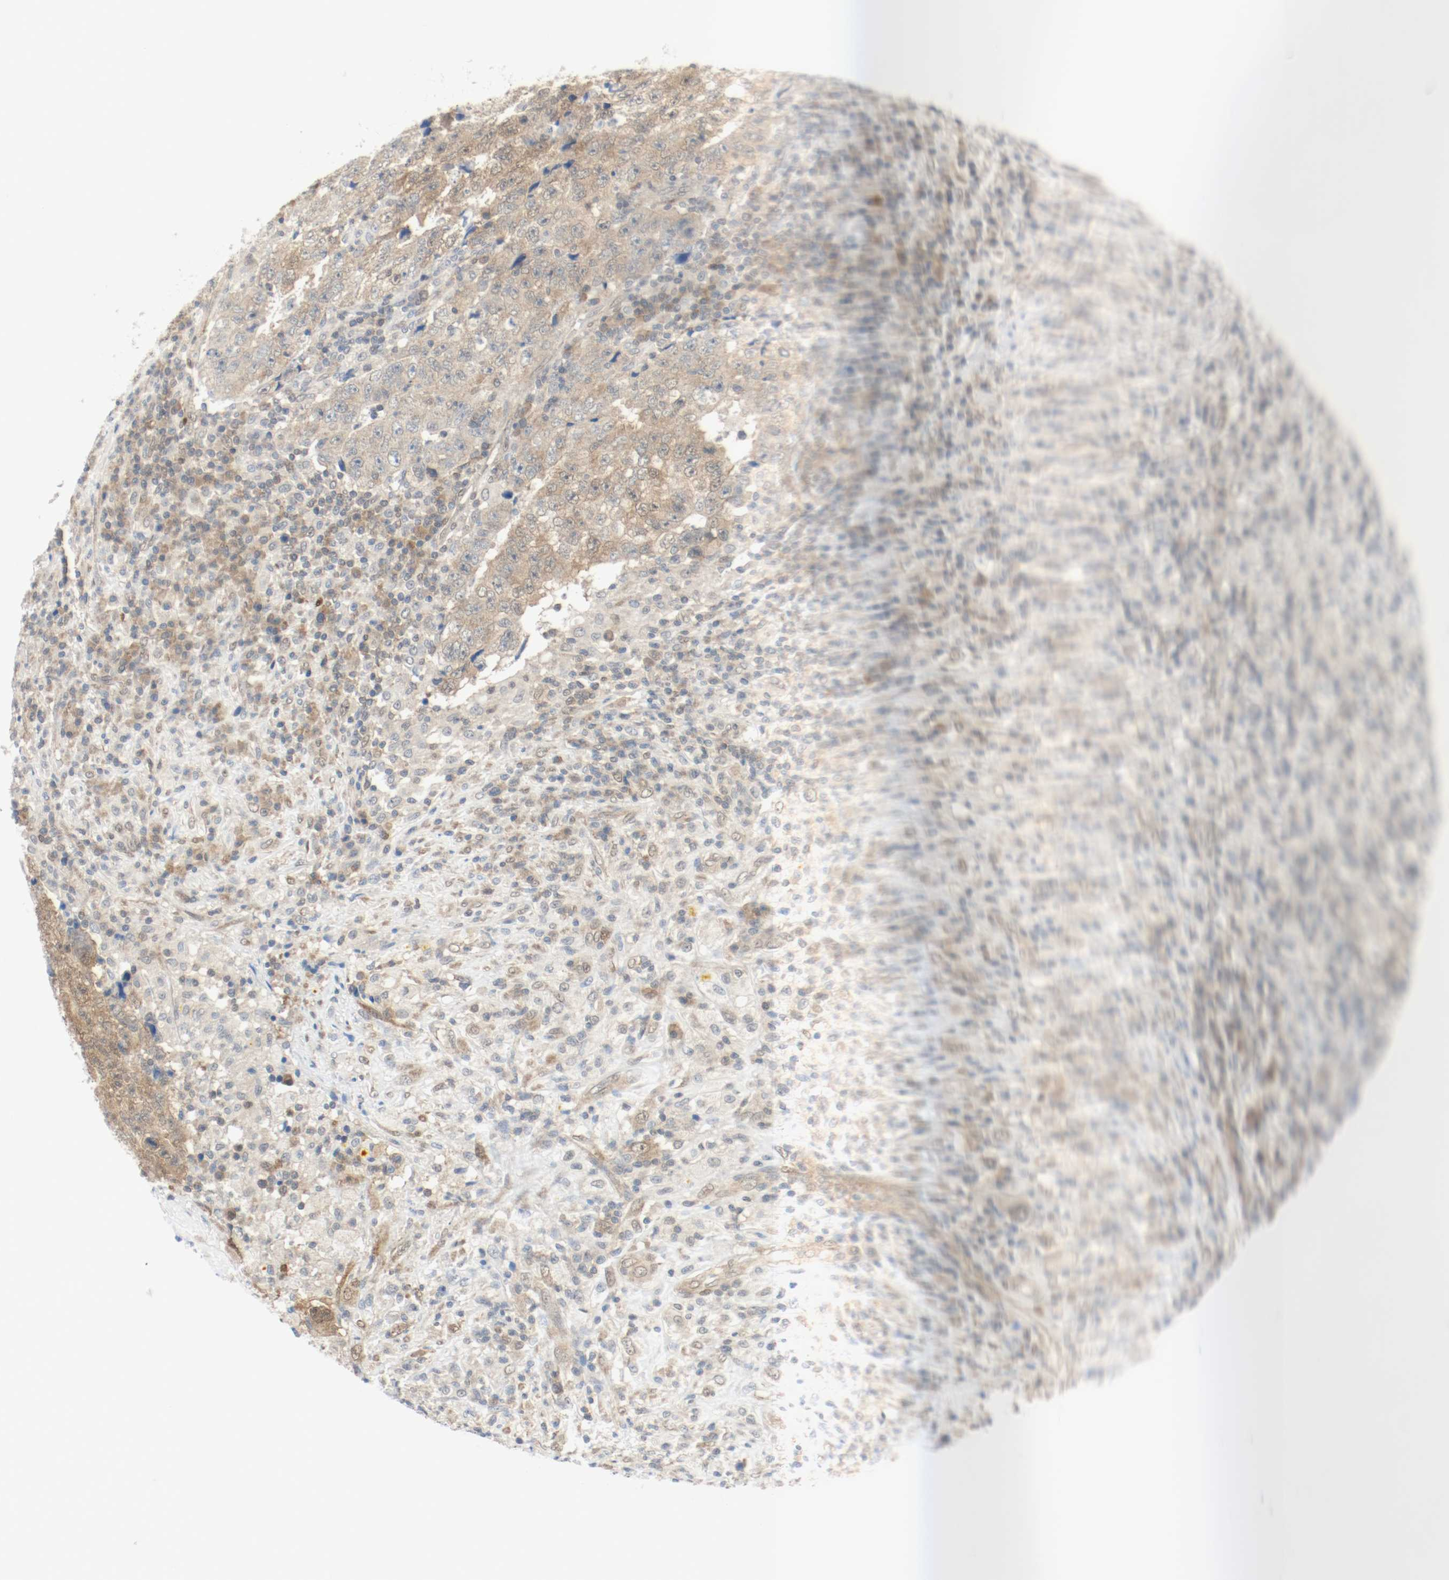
{"staining": {"intensity": "weak", "quantity": ">75%", "location": "cytoplasmic/membranous,nuclear"}, "tissue": "testis cancer", "cell_type": "Tumor cells", "image_type": "cancer", "snomed": [{"axis": "morphology", "description": "Necrosis, NOS"}, {"axis": "morphology", "description": "Carcinoma, Embryonal, NOS"}, {"axis": "topography", "description": "Testis"}], "caption": "Embryonal carcinoma (testis) tissue exhibits weak cytoplasmic/membranous and nuclear expression in approximately >75% of tumor cells, visualized by immunohistochemistry. (brown staining indicates protein expression, while blue staining denotes nuclei).", "gene": "PPME1", "patient": {"sex": "male", "age": 19}}